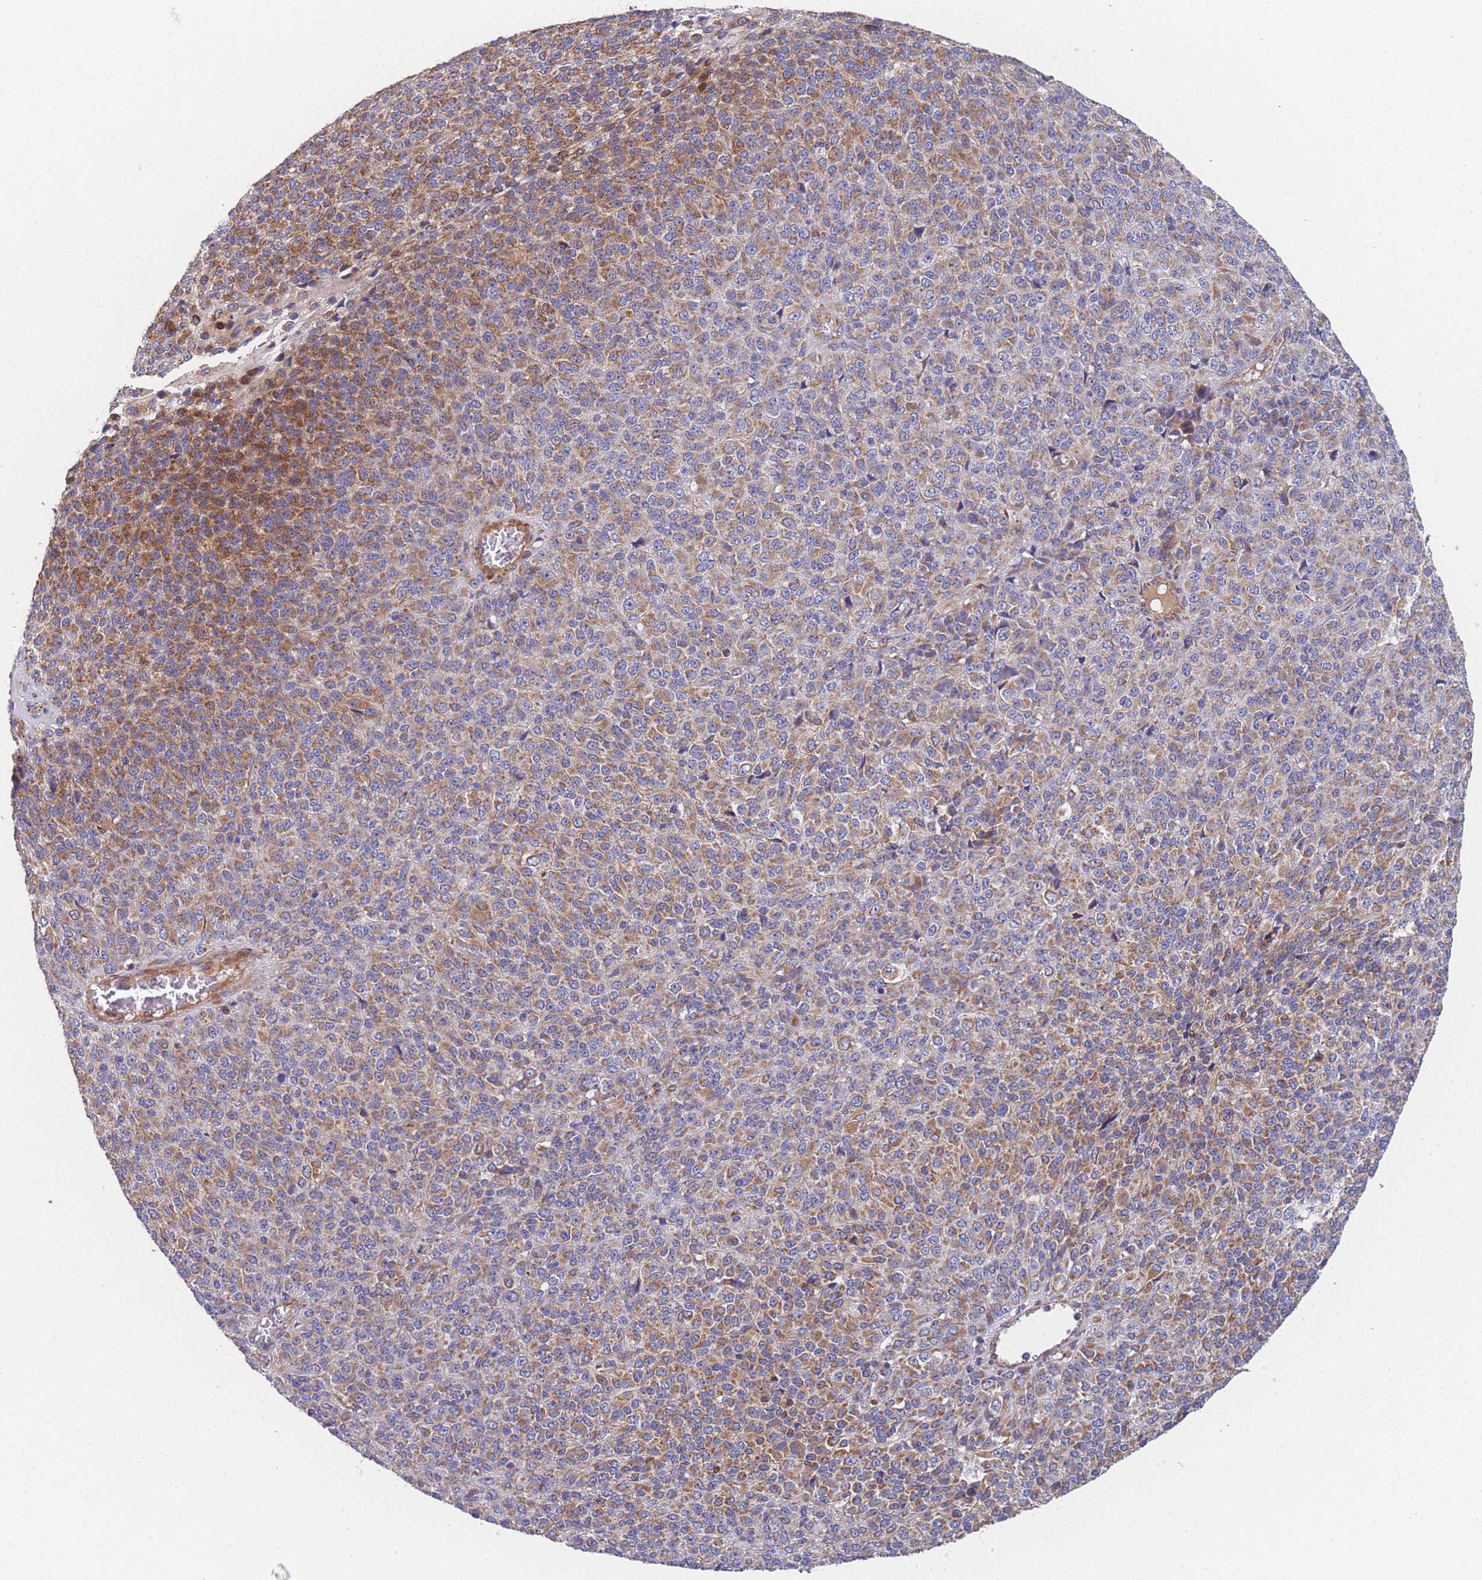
{"staining": {"intensity": "strong", "quantity": ">75%", "location": "cytoplasmic/membranous"}, "tissue": "melanoma", "cell_type": "Tumor cells", "image_type": "cancer", "snomed": [{"axis": "morphology", "description": "Malignant melanoma, Metastatic site"}, {"axis": "topography", "description": "Brain"}], "caption": "This is a photomicrograph of IHC staining of melanoma, which shows strong positivity in the cytoplasmic/membranous of tumor cells.", "gene": "MTRES1", "patient": {"sex": "female", "age": 56}}